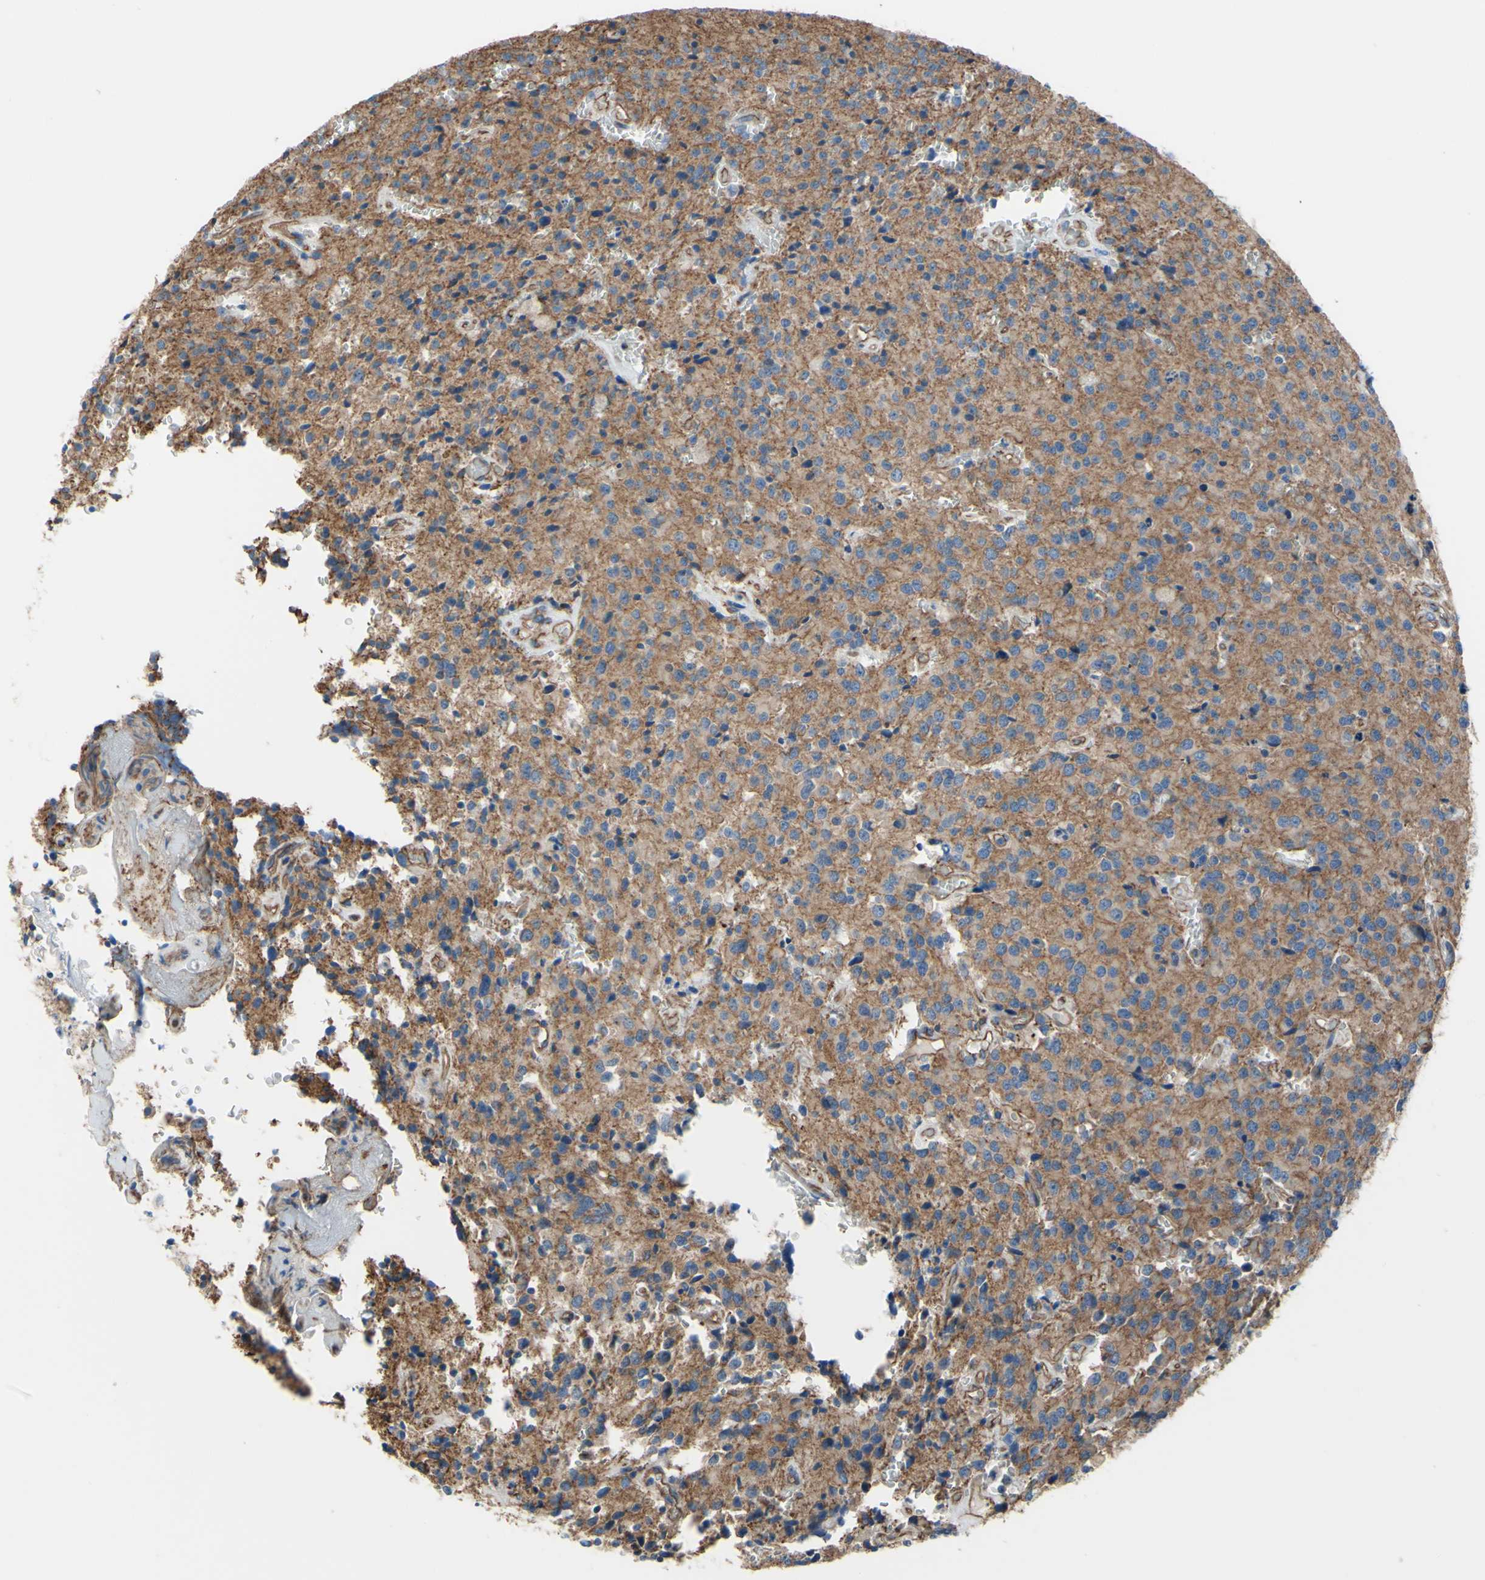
{"staining": {"intensity": "negative", "quantity": "none", "location": "none"}, "tissue": "glioma", "cell_type": "Tumor cells", "image_type": "cancer", "snomed": [{"axis": "morphology", "description": "Glioma, malignant, Low grade"}, {"axis": "topography", "description": "Brain"}], "caption": "An image of human malignant glioma (low-grade) is negative for staining in tumor cells.", "gene": "TPBG", "patient": {"sex": "male", "age": 58}}